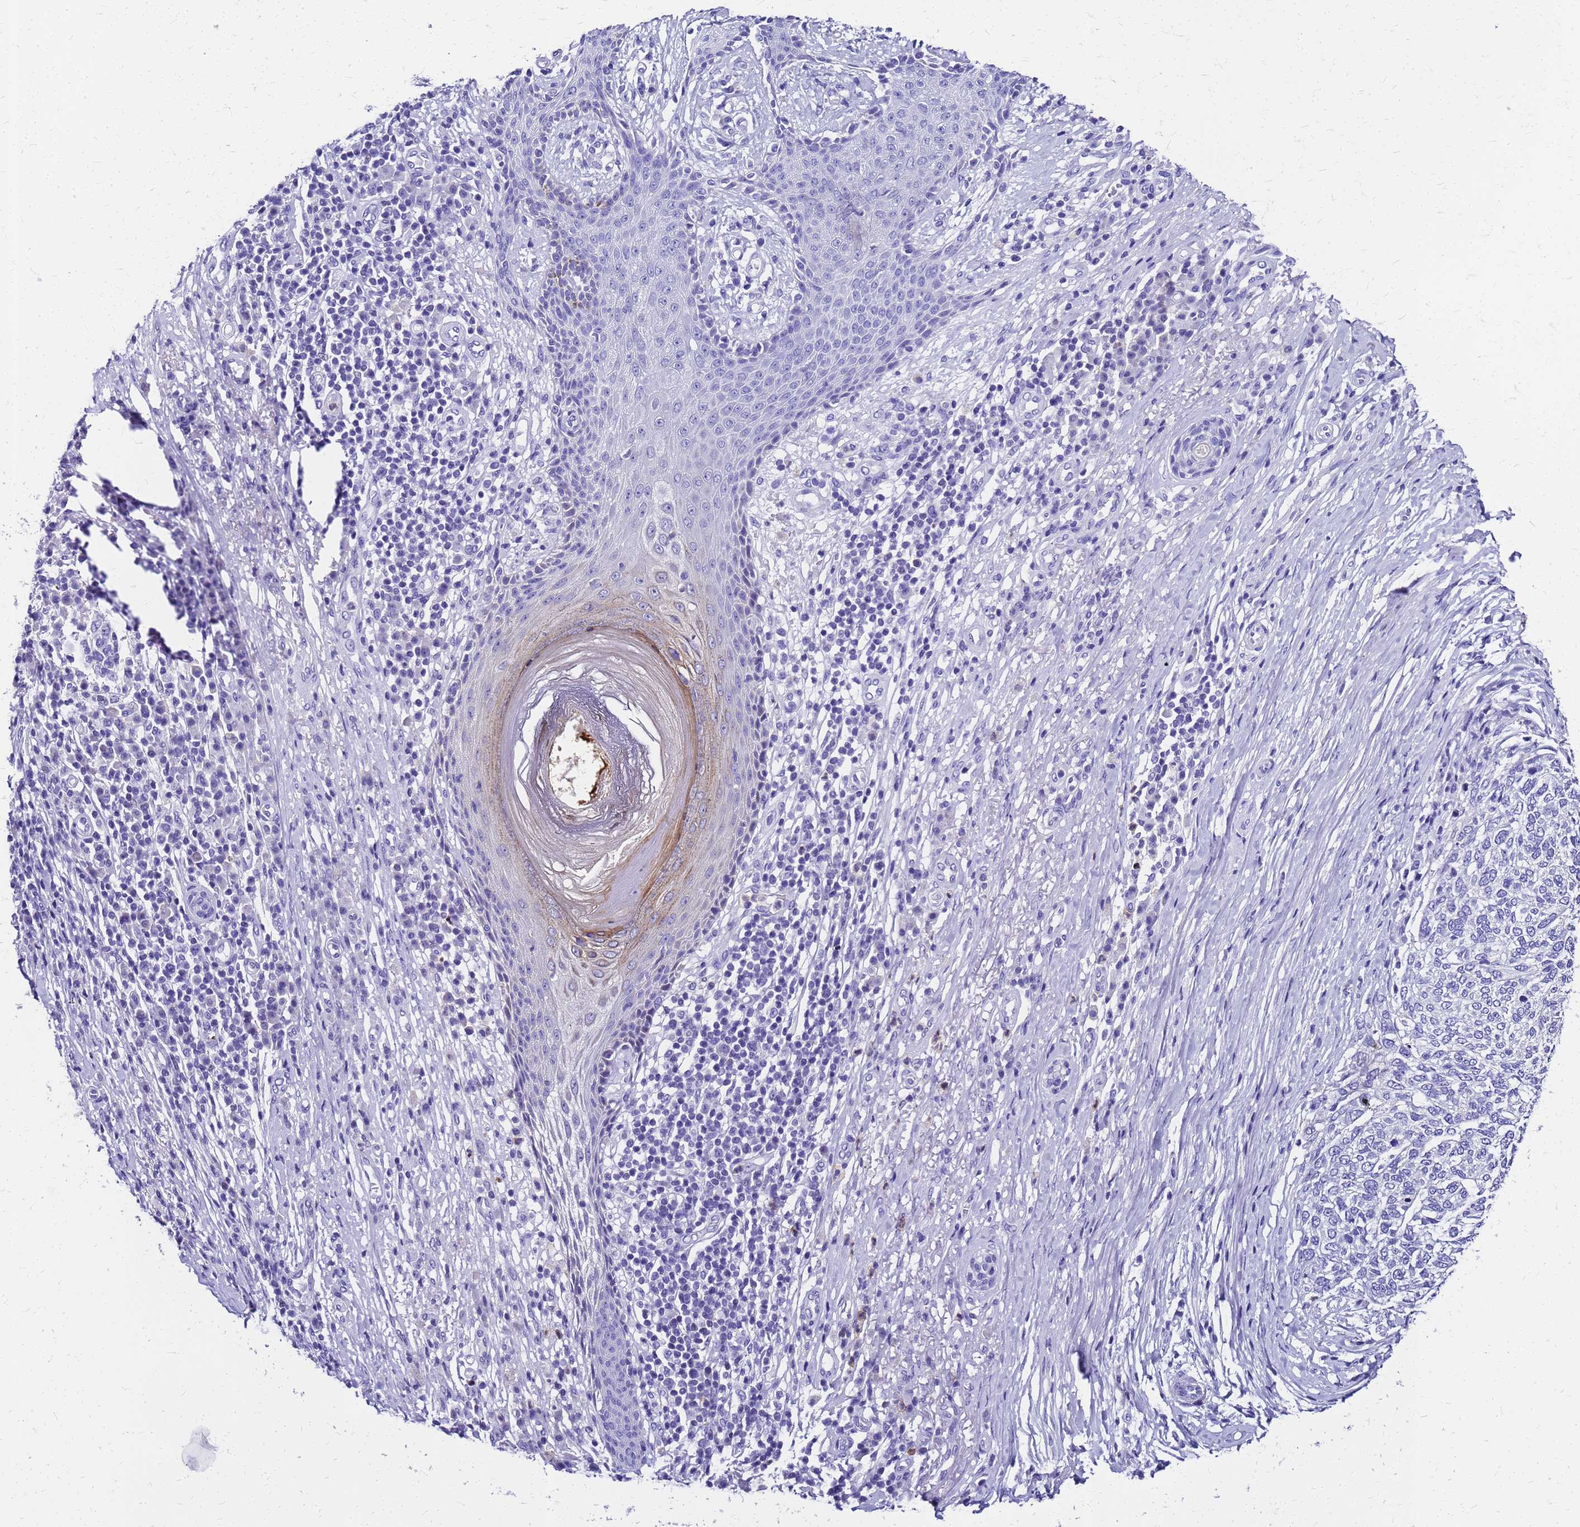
{"staining": {"intensity": "negative", "quantity": "none", "location": "none"}, "tissue": "skin cancer", "cell_type": "Tumor cells", "image_type": "cancer", "snomed": [{"axis": "morphology", "description": "Basal cell carcinoma"}, {"axis": "topography", "description": "Skin"}], "caption": "Immunohistochemistry (IHC) micrograph of neoplastic tissue: human skin cancer stained with DAB (3,3'-diaminobenzidine) reveals no significant protein expression in tumor cells.", "gene": "SMIM21", "patient": {"sex": "female", "age": 65}}